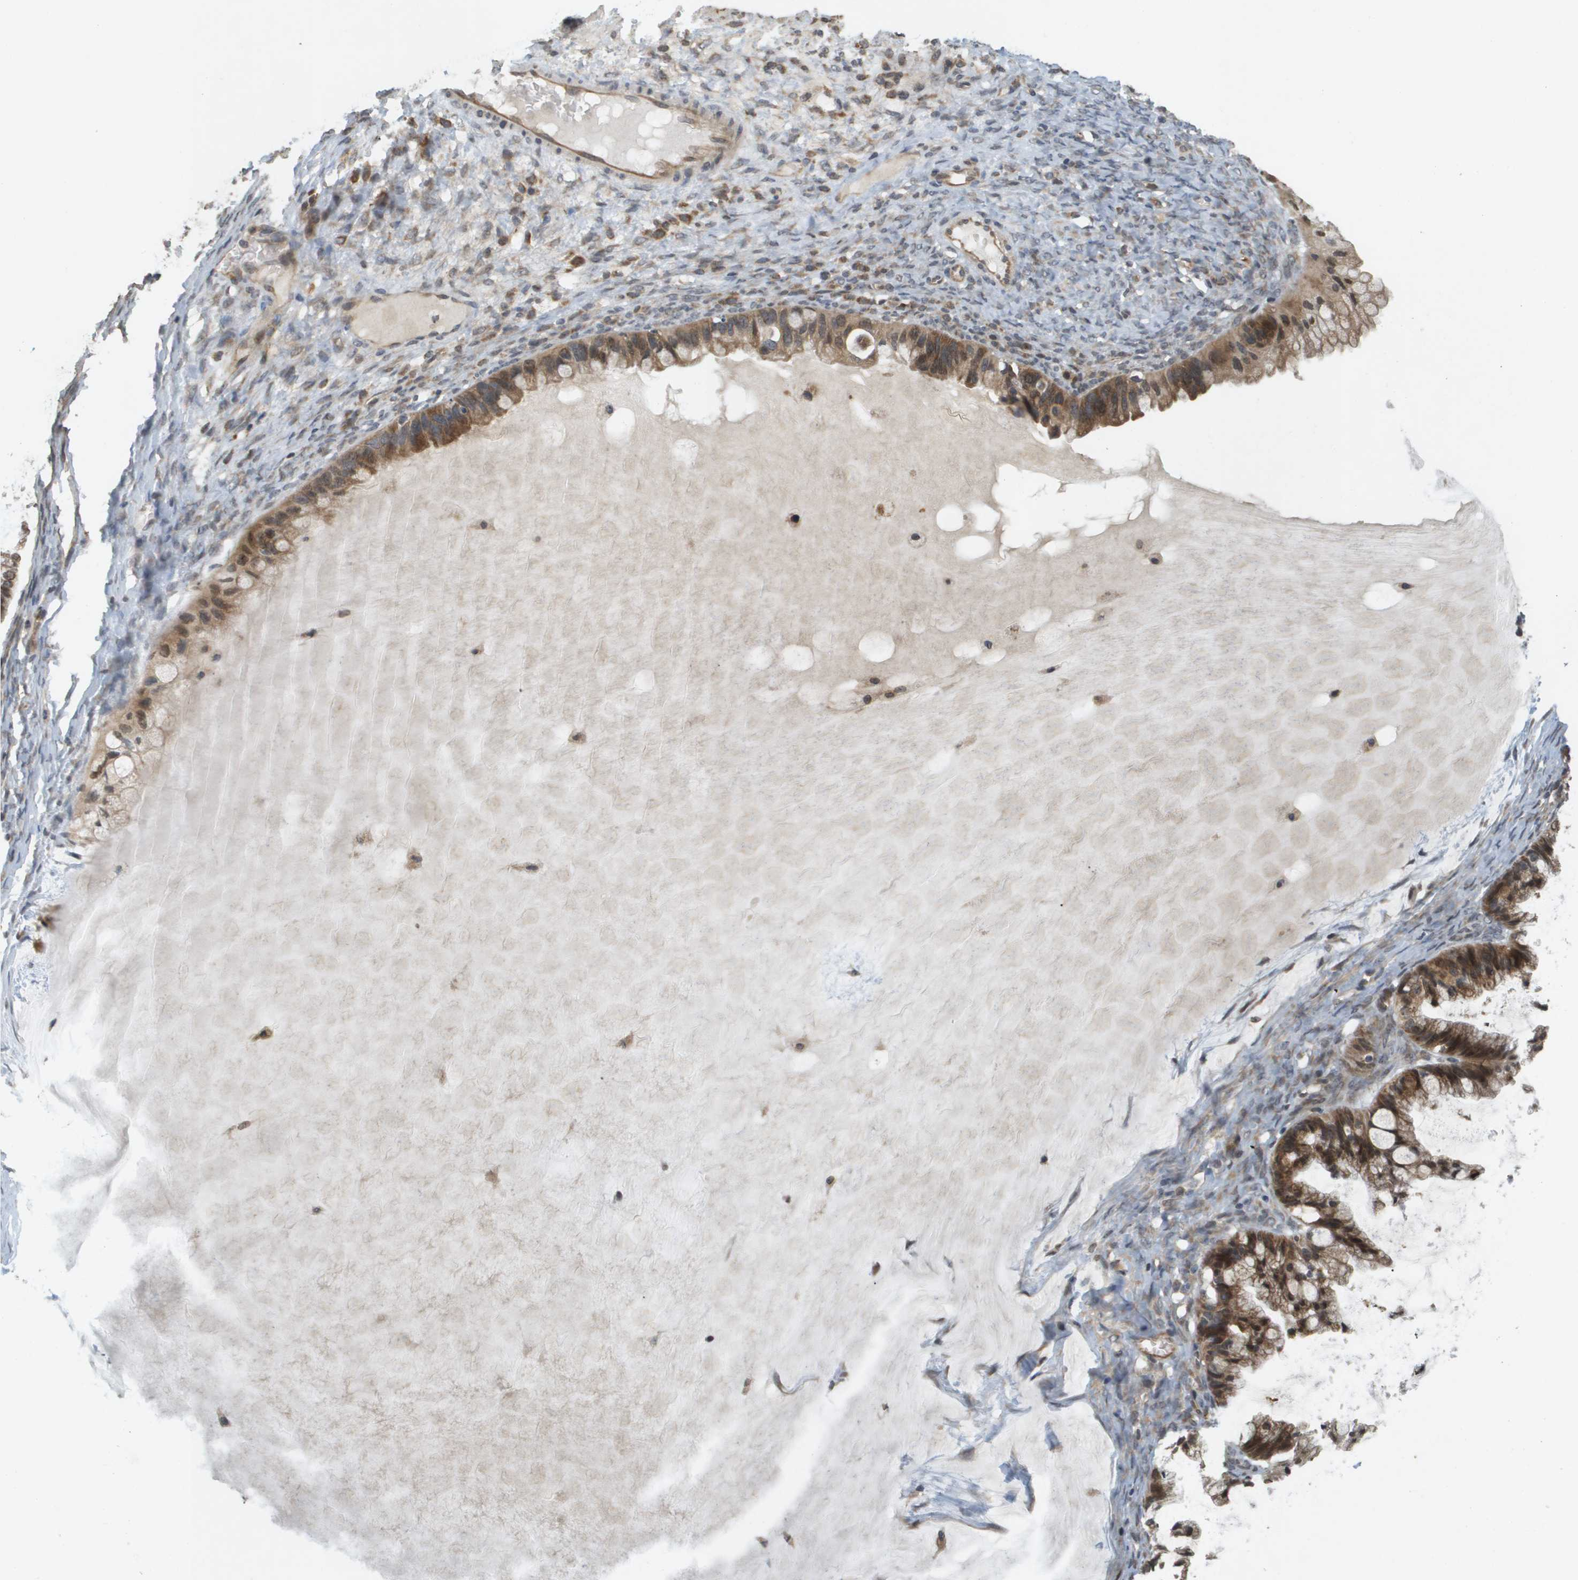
{"staining": {"intensity": "moderate", "quantity": ">75%", "location": "cytoplasmic/membranous"}, "tissue": "ovarian cancer", "cell_type": "Tumor cells", "image_type": "cancer", "snomed": [{"axis": "morphology", "description": "Cystadenocarcinoma, mucinous, NOS"}, {"axis": "topography", "description": "Ovary"}], "caption": "Ovarian mucinous cystadenocarcinoma stained with a protein marker shows moderate staining in tumor cells.", "gene": "RAB21", "patient": {"sex": "female", "age": 57}}